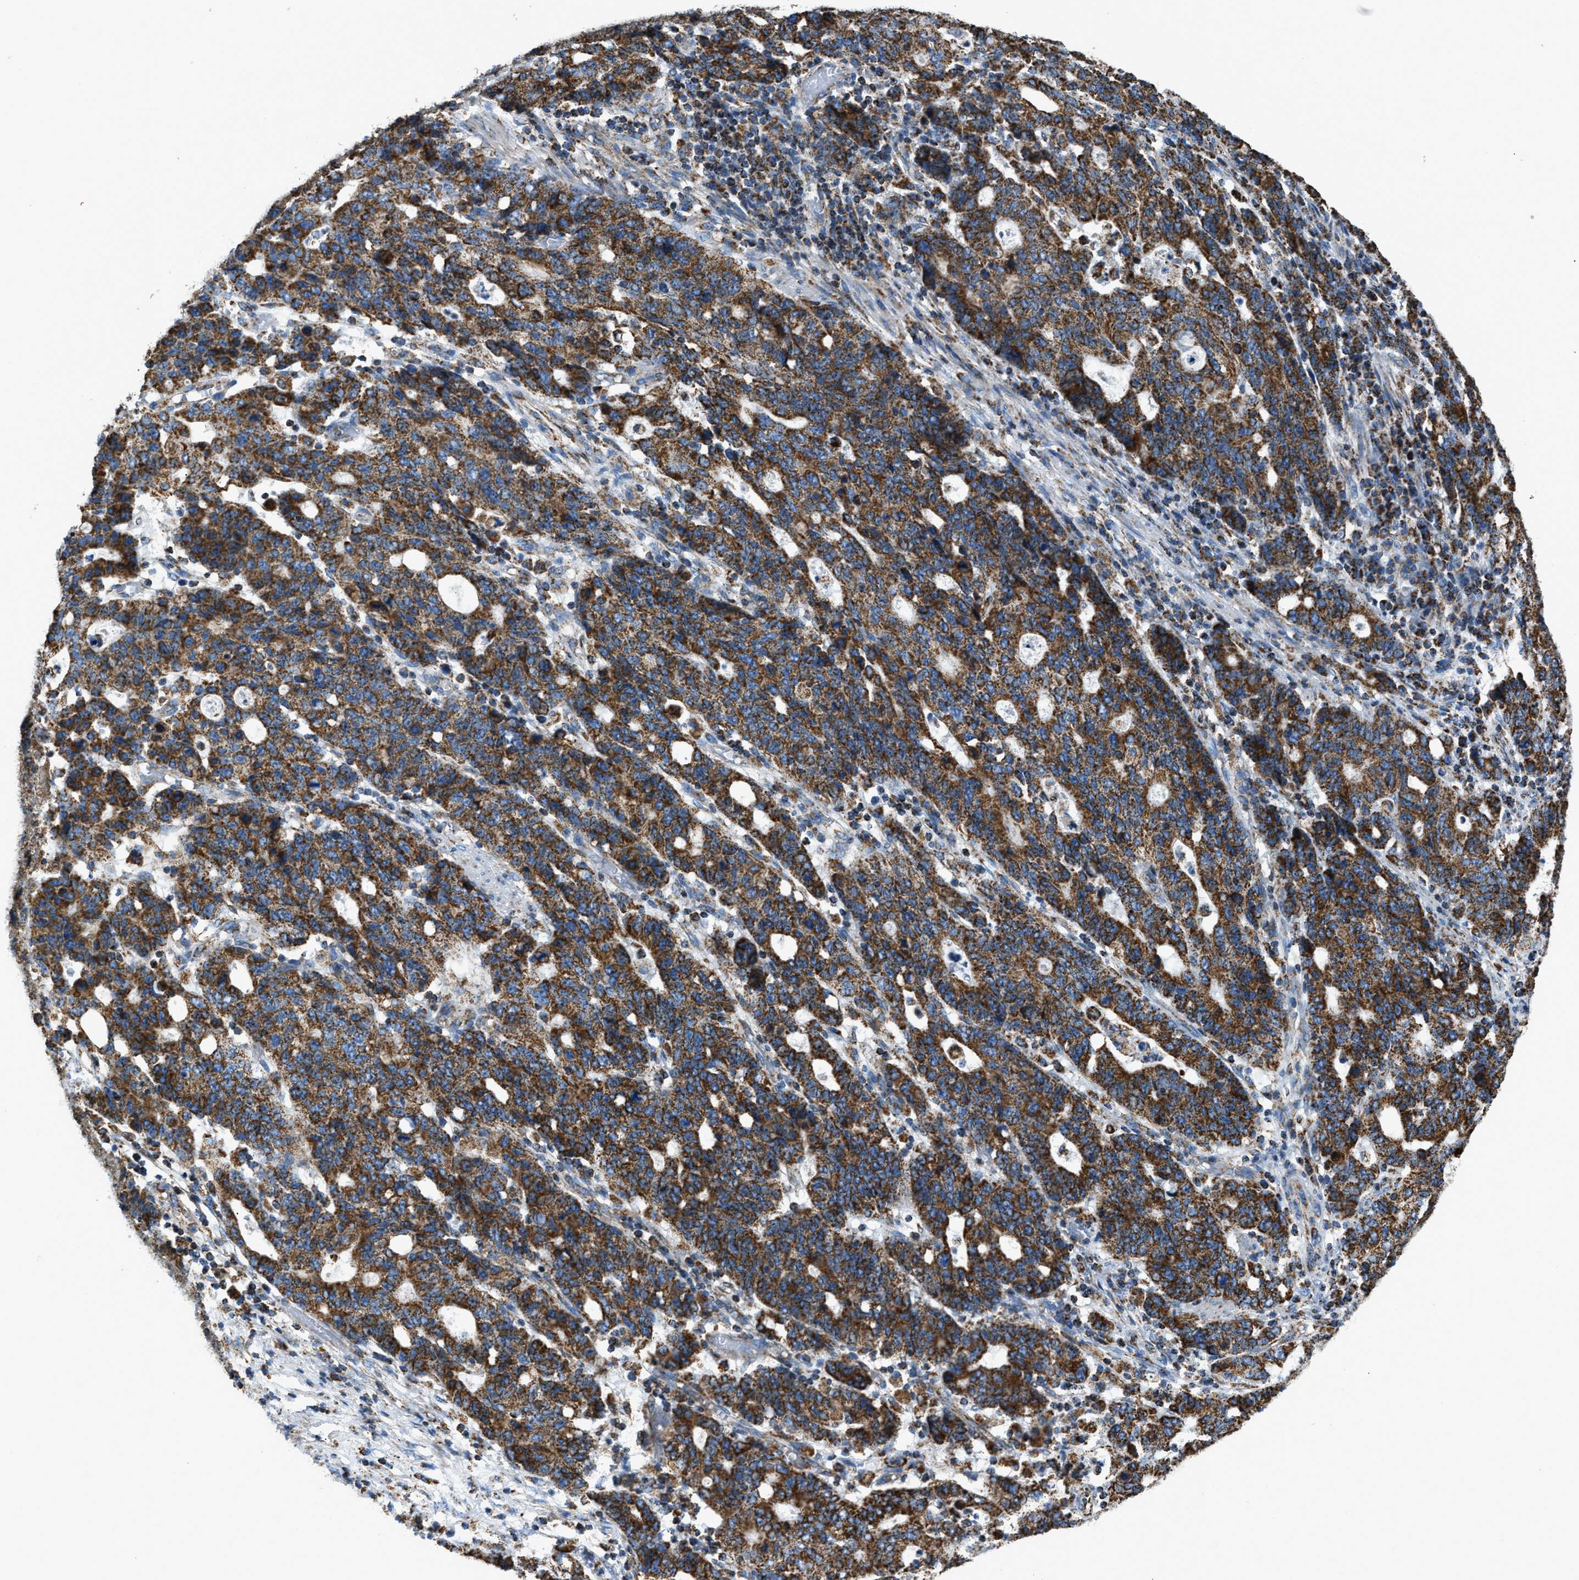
{"staining": {"intensity": "strong", "quantity": ">75%", "location": "cytoplasmic/membranous"}, "tissue": "stomach cancer", "cell_type": "Tumor cells", "image_type": "cancer", "snomed": [{"axis": "morphology", "description": "Adenocarcinoma, NOS"}, {"axis": "topography", "description": "Stomach, upper"}], "caption": "About >75% of tumor cells in stomach cancer (adenocarcinoma) exhibit strong cytoplasmic/membranous protein staining as visualized by brown immunohistochemical staining.", "gene": "ETFB", "patient": {"sex": "male", "age": 69}}